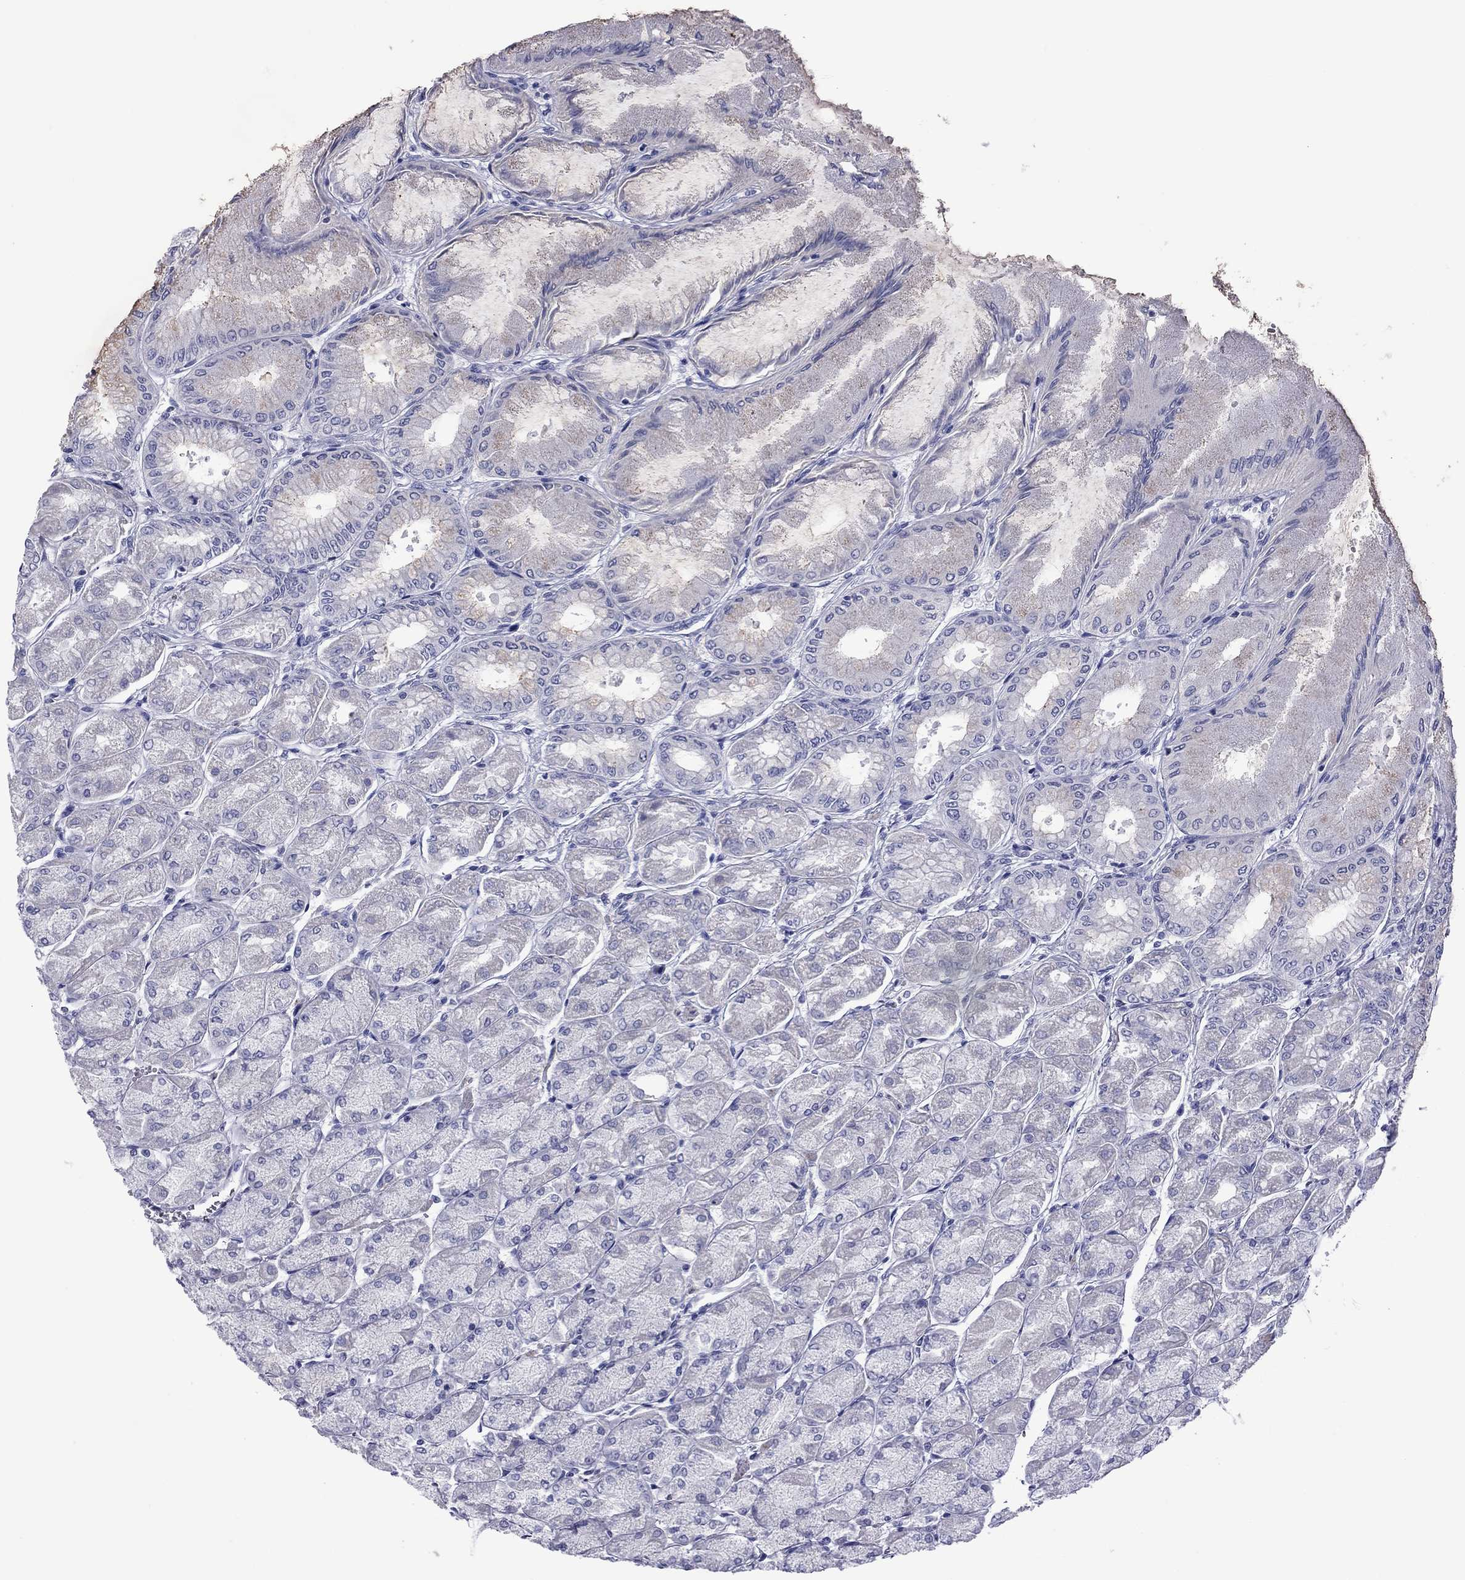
{"staining": {"intensity": "weak", "quantity": "<25%", "location": "cytoplasmic/membranous"}, "tissue": "stomach", "cell_type": "Glandular cells", "image_type": "normal", "snomed": [{"axis": "morphology", "description": "Normal tissue, NOS"}, {"axis": "topography", "description": "Stomach, upper"}], "caption": "This is an immunohistochemistry photomicrograph of benign stomach. There is no expression in glandular cells.", "gene": "EPPIN", "patient": {"sex": "male", "age": 60}}